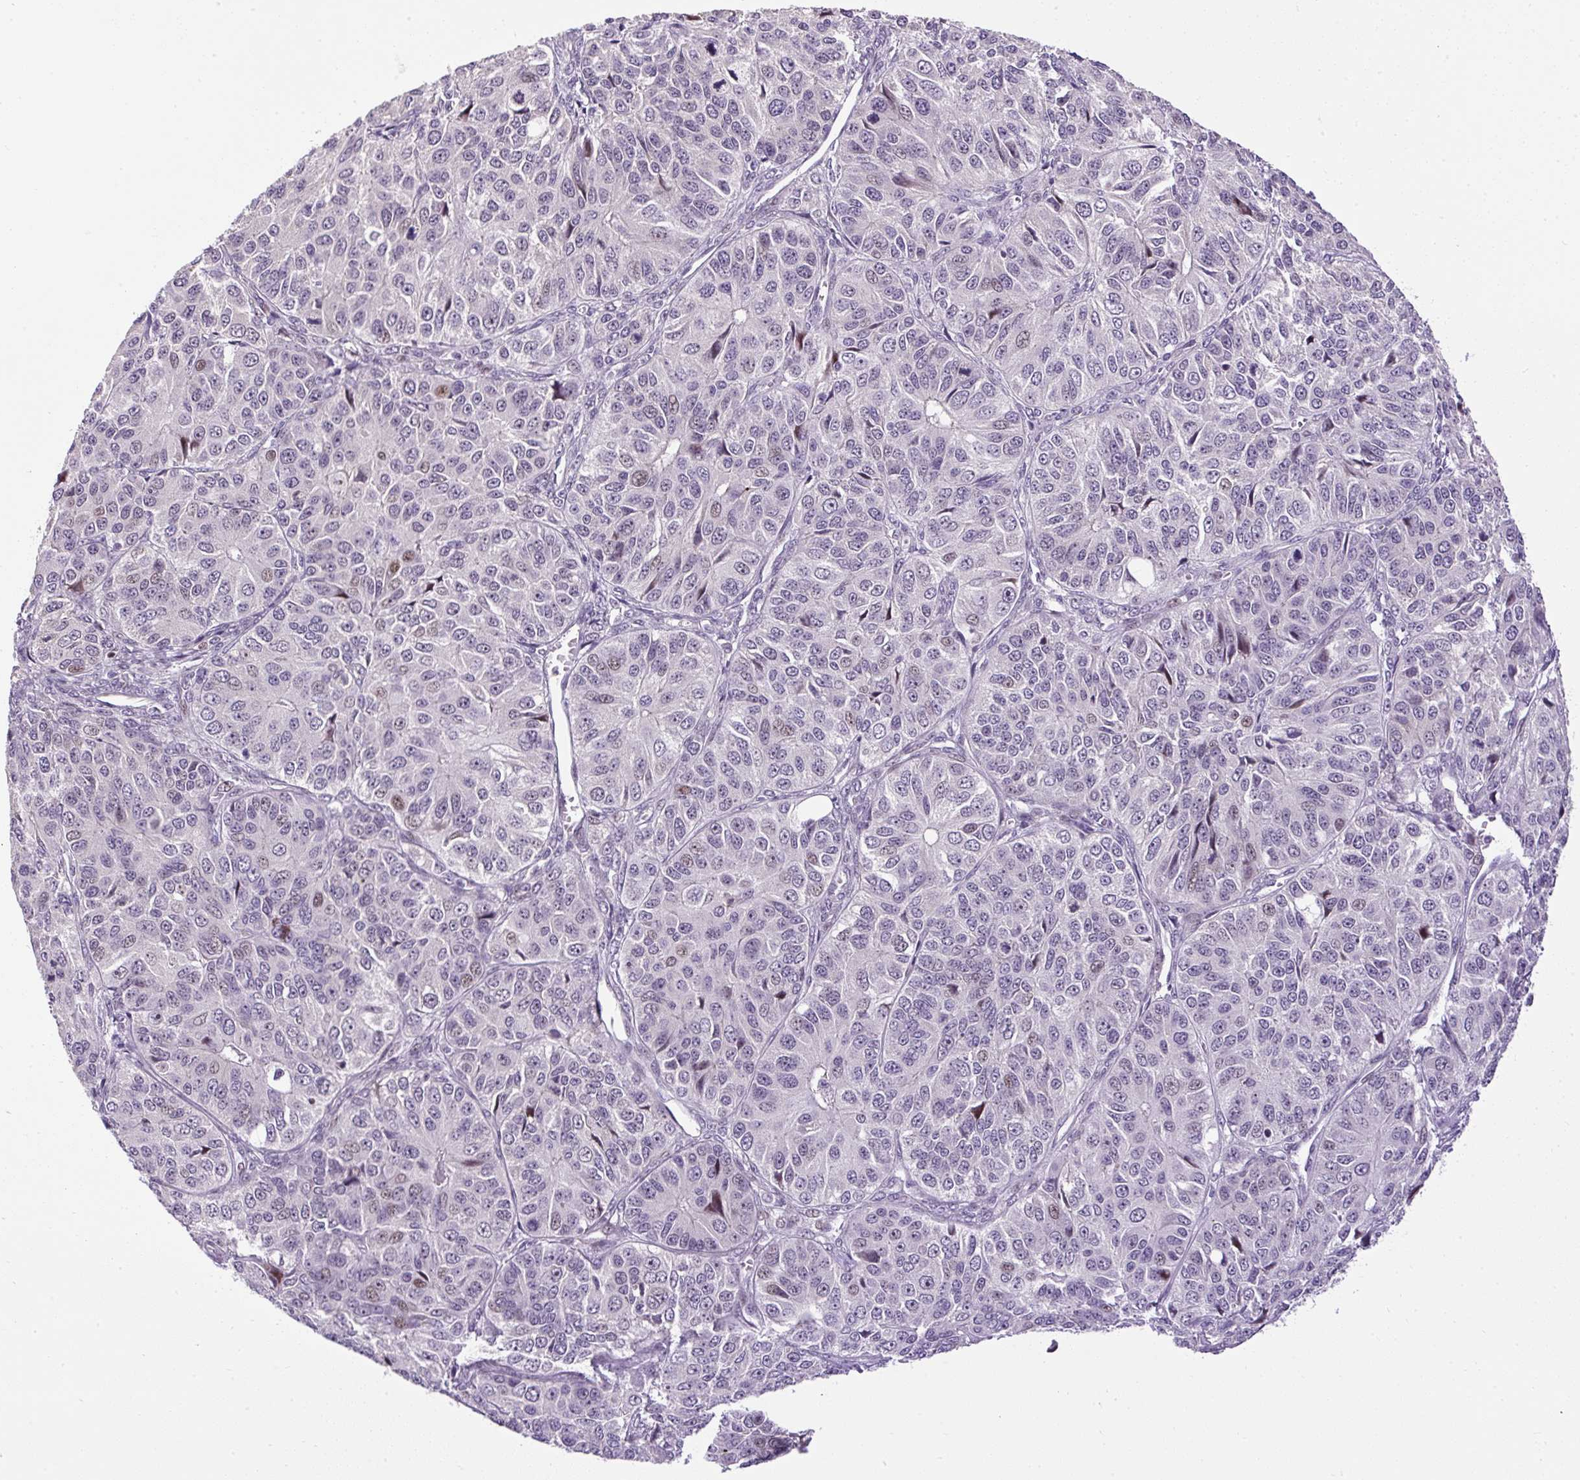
{"staining": {"intensity": "moderate", "quantity": "<25%", "location": "nuclear"}, "tissue": "ovarian cancer", "cell_type": "Tumor cells", "image_type": "cancer", "snomed": [{"axis": "morphology", "description": "Carcinoma, endometroid"}, {"axis": "topography", "description": "Ovary"}], "caption": "This is an image of immunohistochemistry (IHC) staining of ovarian cancer, which shows moderate positivity in the nuclear of tumor cells.", "gene": "ARHGEF18", "patient": {"sex": "female", "age": 51}}